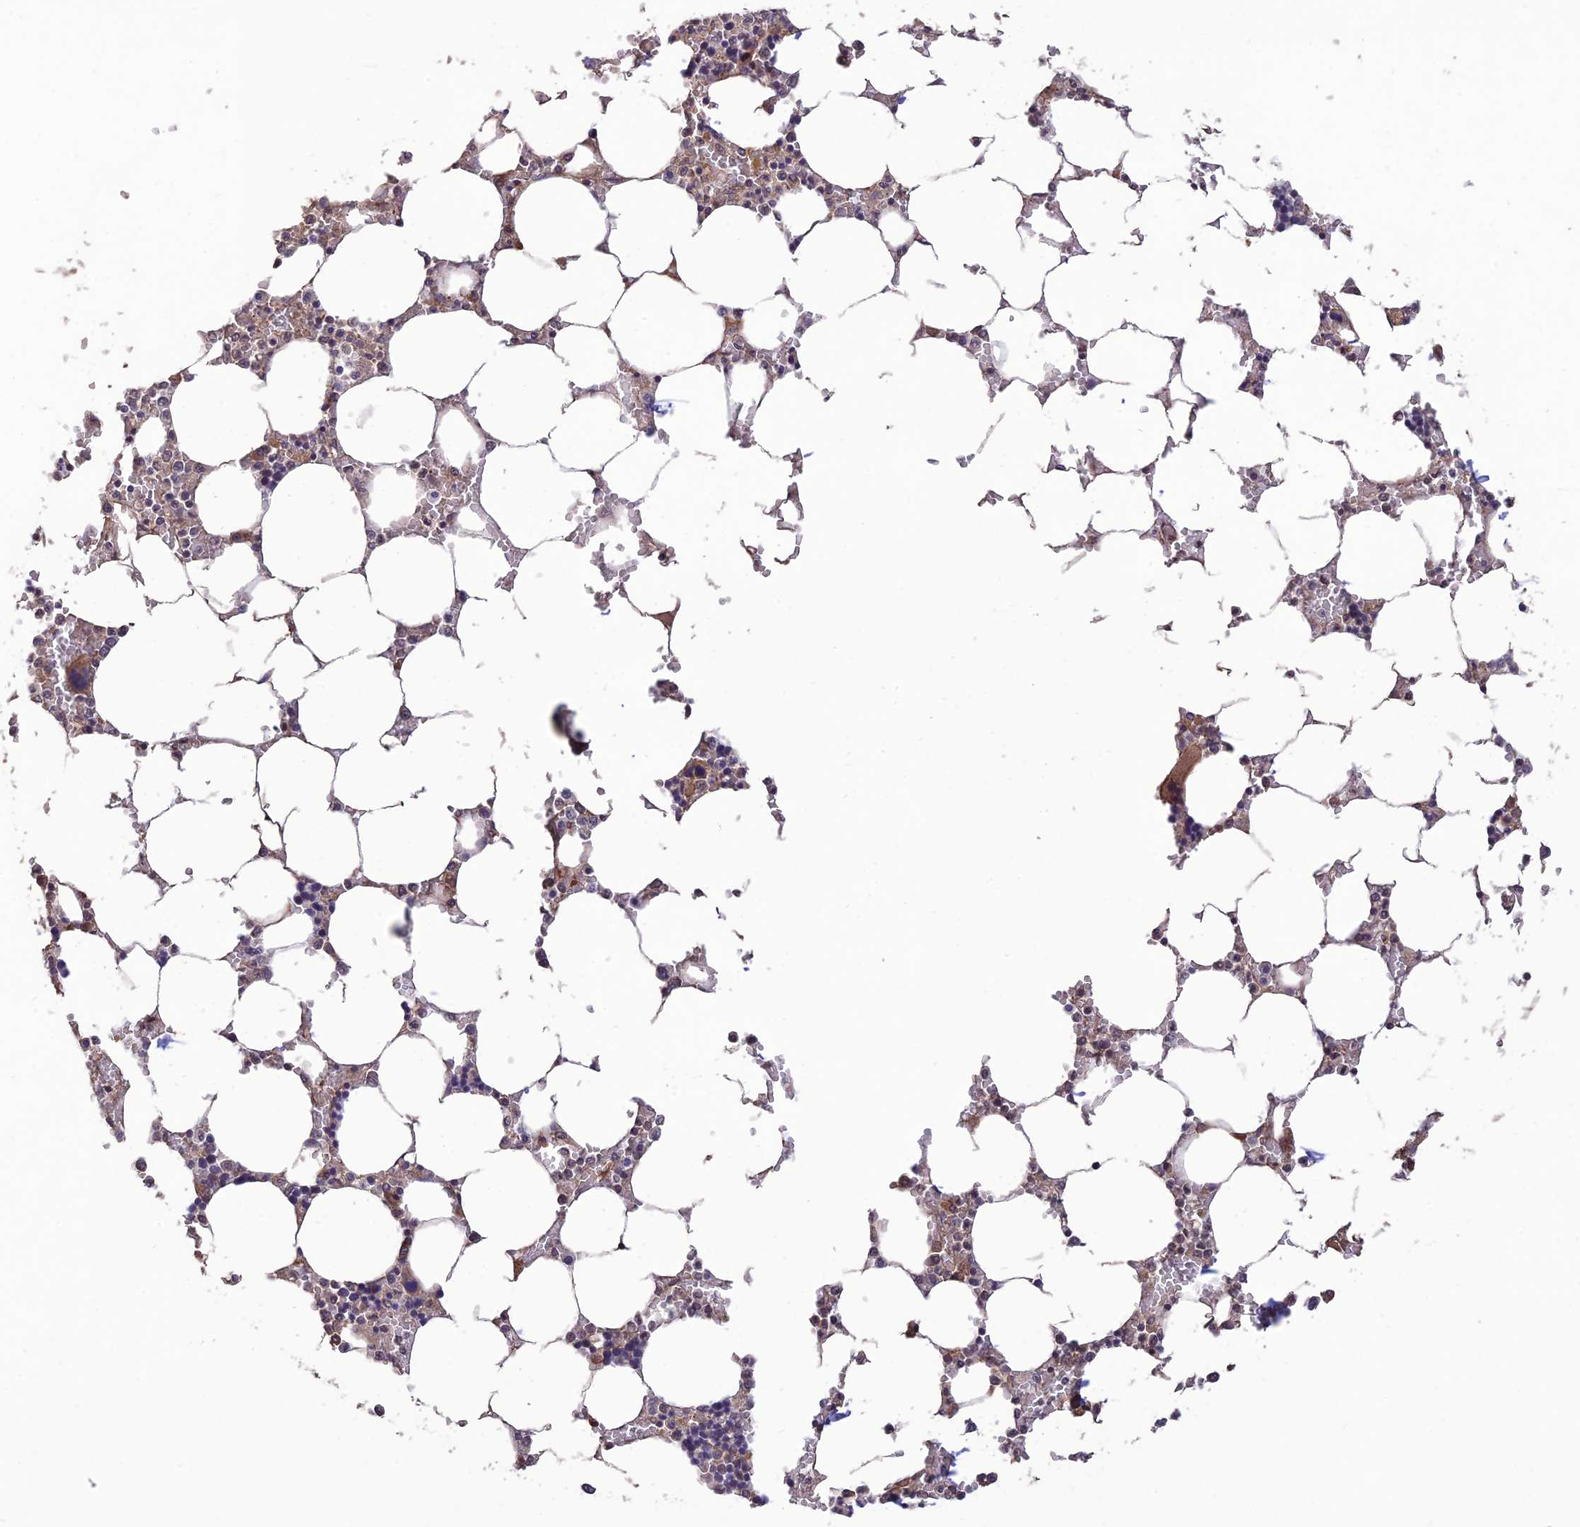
{"staining": {"intensity": "moderate", "quantity": "25%-75%", "location": "cytoplasmic/membranous"}, "tissue": "bone marrow", "cell_type": "Hematopoietic cells", "image_type": "normal", "snomed": [{"axis": "morphology", "description": "Normal tissue, NOS"}, {"axis": "topography", "description": "Bone marrow"}], "caption": "The photomicrograph displays staining of benign bone marrow, revealing moderate cytoplasmic/membranous protein staining (brown color) within hematopoietic cells.", "gene": "PAGR1", "patient": {"sex": "male", "age": 64}}